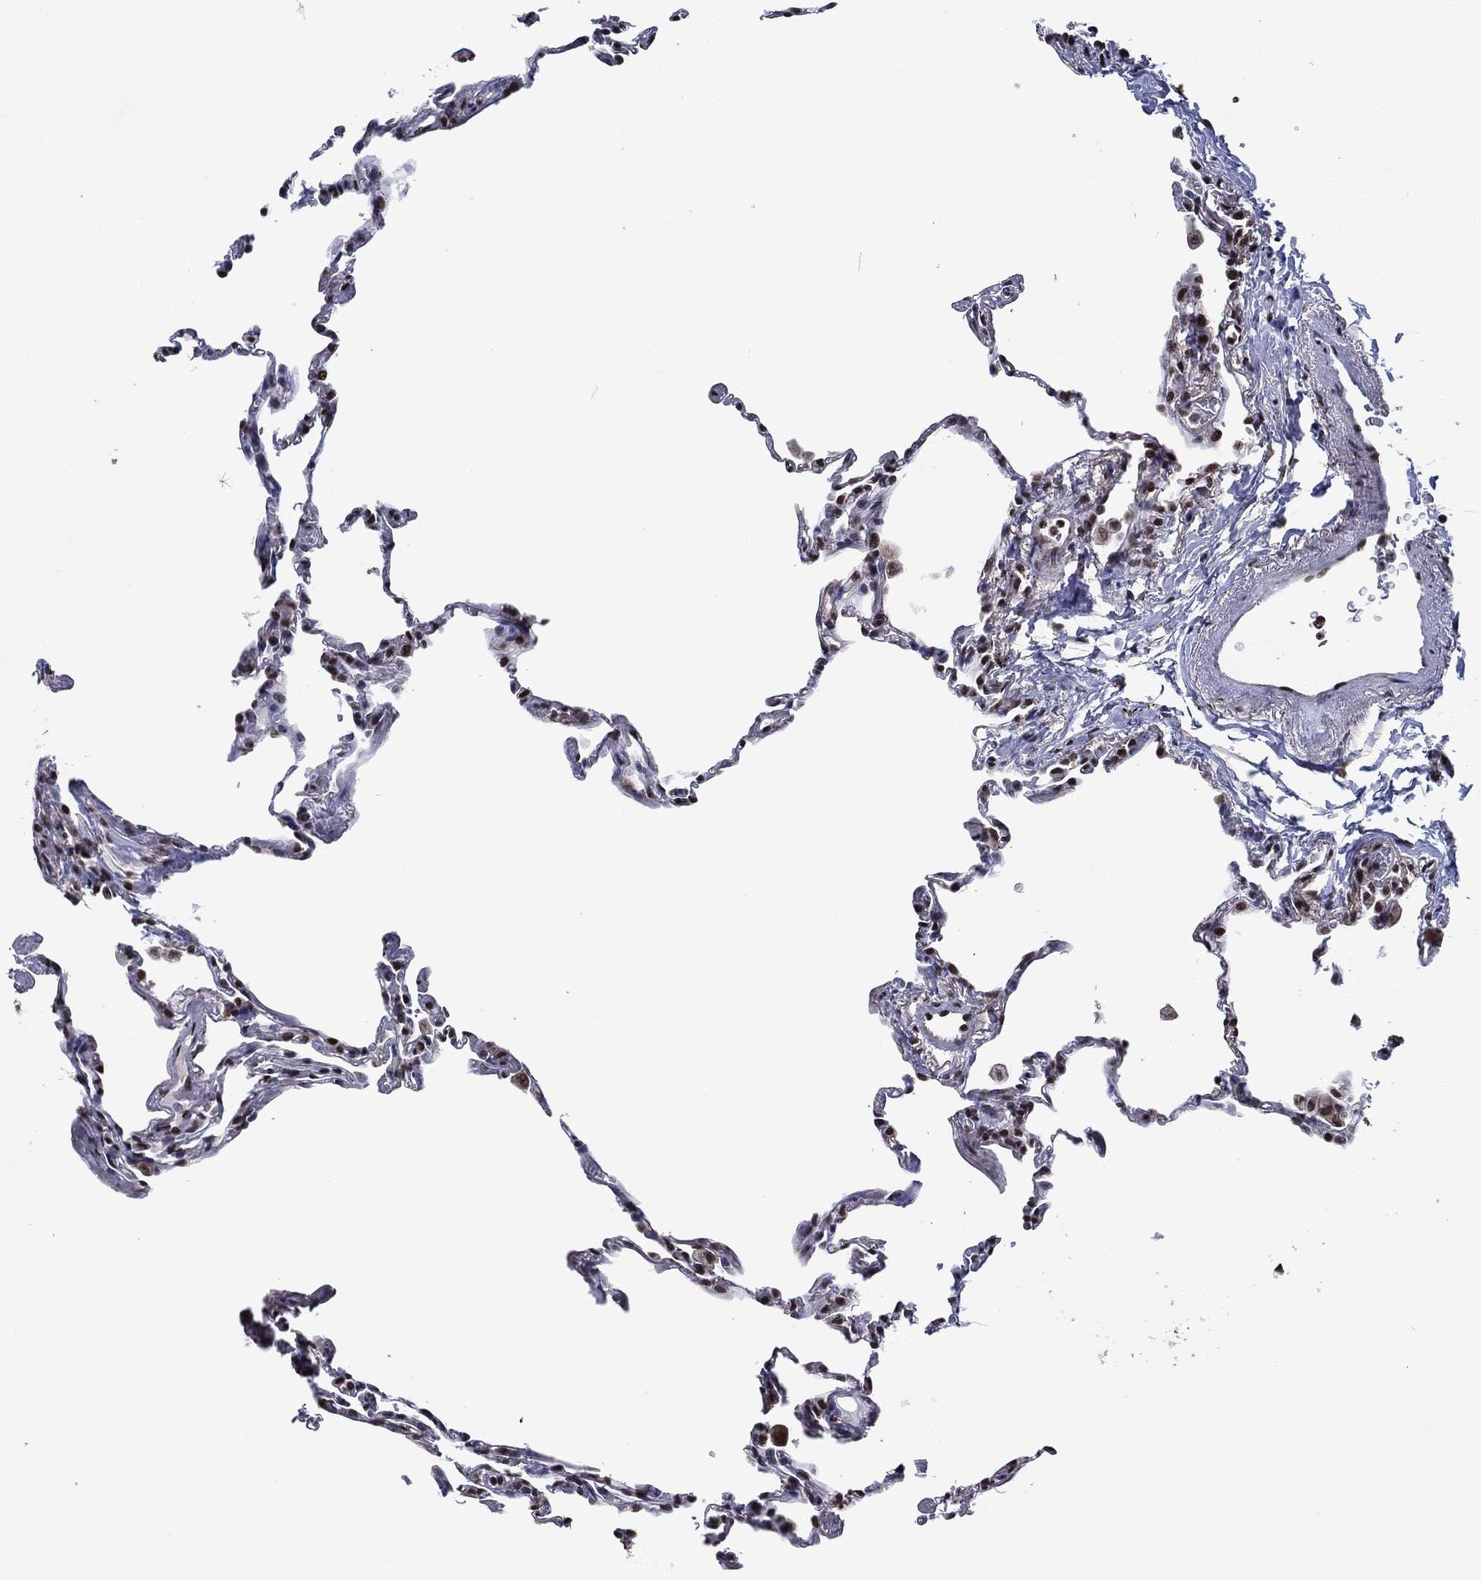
{"staining": {"intensity": "moderate", "quantity": "<25%", "location": "nuclear"}, "tissue": "lung", "cell_type": "Alveolar cells", "image_type": "normal", "snomed": [{"axis": "morphology", "description": "Normal tissue, NOS"}, {"axis": "topography", "description": "Lung"}], "caption": "An IHC histopathology image of unremarkable tissue is shown. Protein staining in brown highlights moderate nuclear positivity in lung within alveolar cells. Ihc stains the protein in brown and the nuclei are stained blue.", "gene": "ZBTB42", "patient": {"sex": "female", "age": 57}}